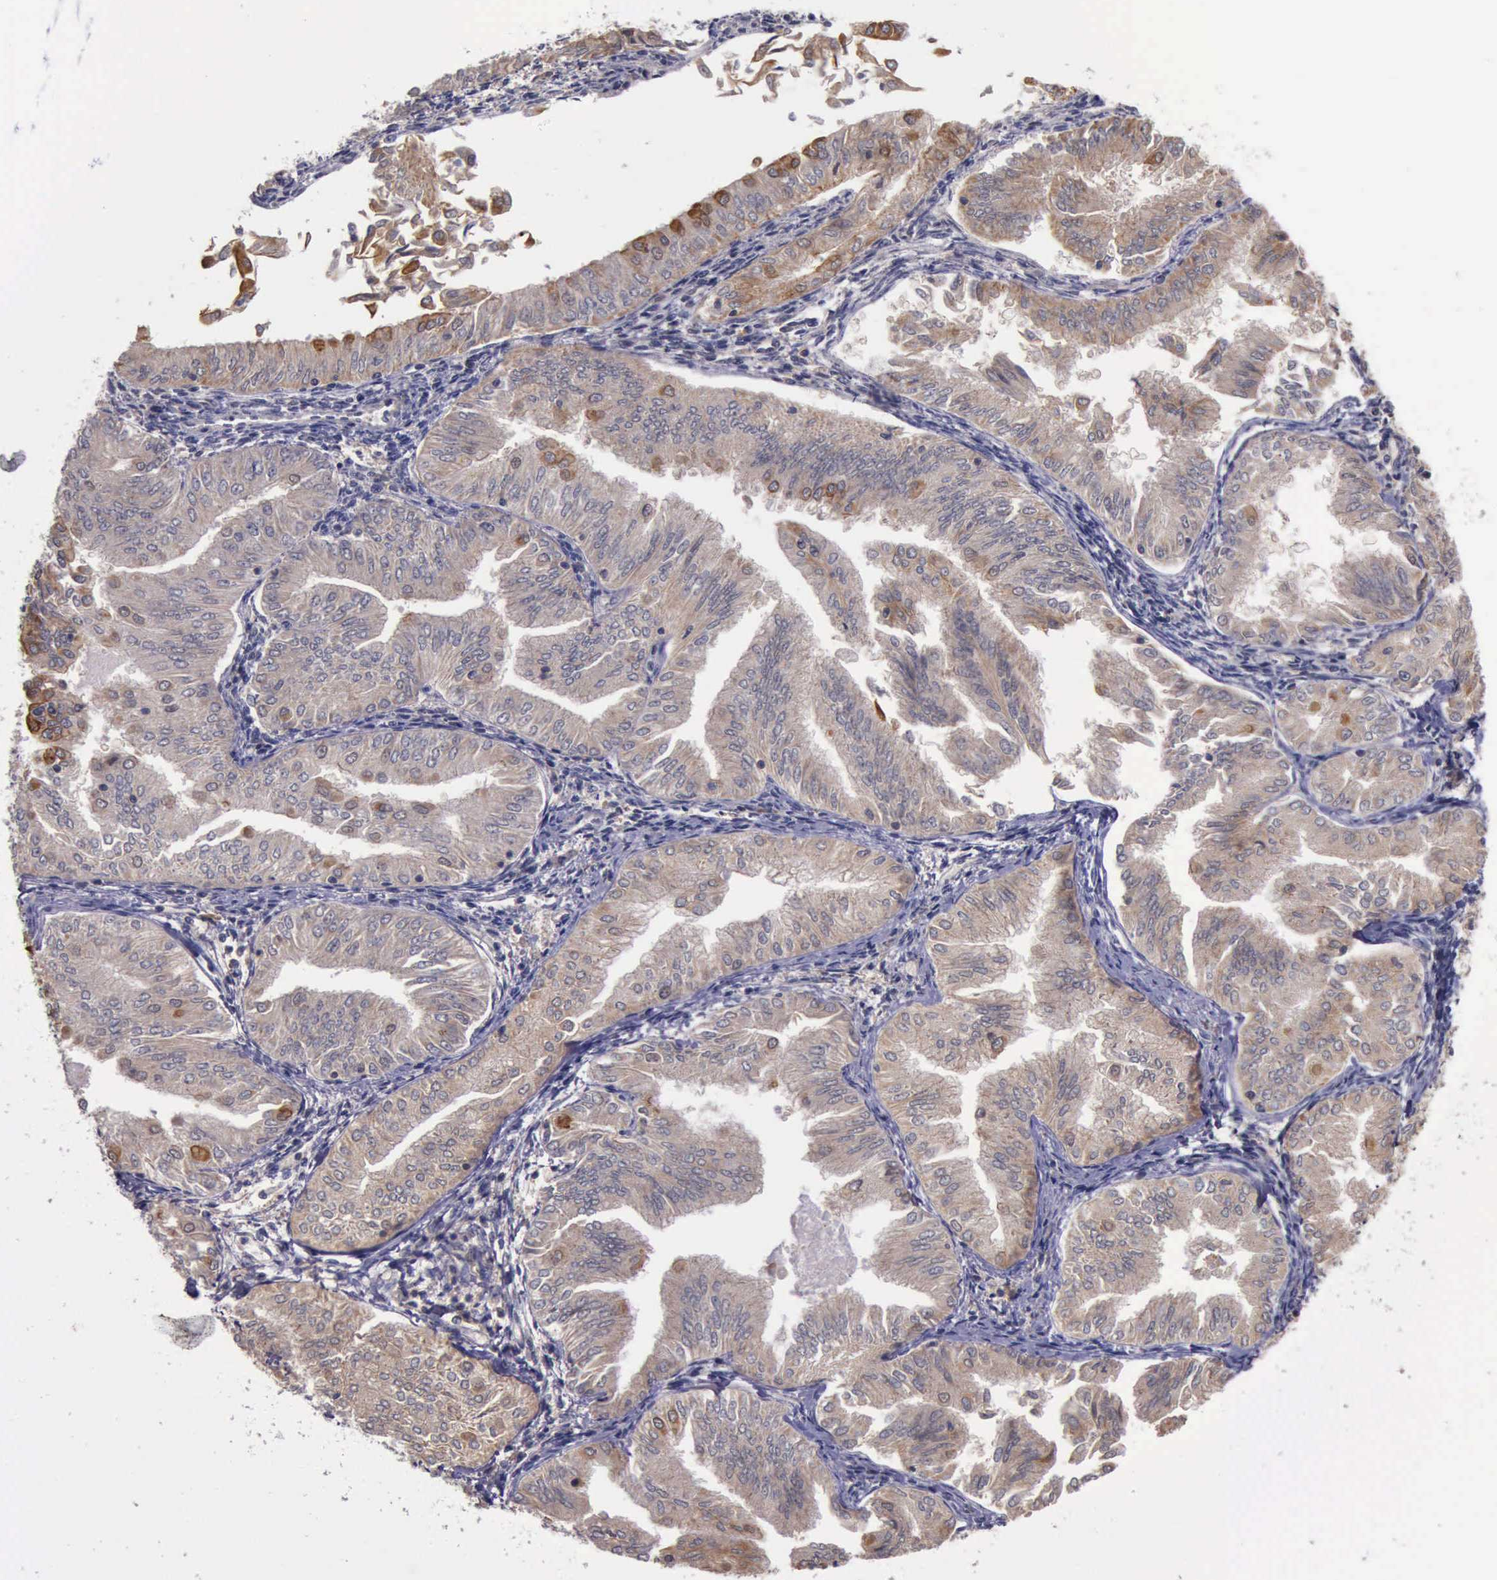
{"staining": {"intensity": "weak", "quantity": ">75%", "location": "cytoplasmic/membranous"}, "tissue": "endometrial cancer", "cell_type": "Tumor cells", "image_type": "cancer", "snomed": [{"axis": "morphology", "description": "Adenocarcinoma, NOS"}, {"axis": "topography", "description": "Endometrium"}], "caption": "Immunohistochemistry (IHC) histopathology image of neoplastic tissue: endometrial cancer (adenocarcinoma) stained using IHC displays low levels of weak protein expression localized specifically in the cytoplasmic/membranous of tumor cells, appearing as a cytoplasmic/membranous brown color.", "gene": "RAB39B", "patient": {"sex": "female", "age": 53}}